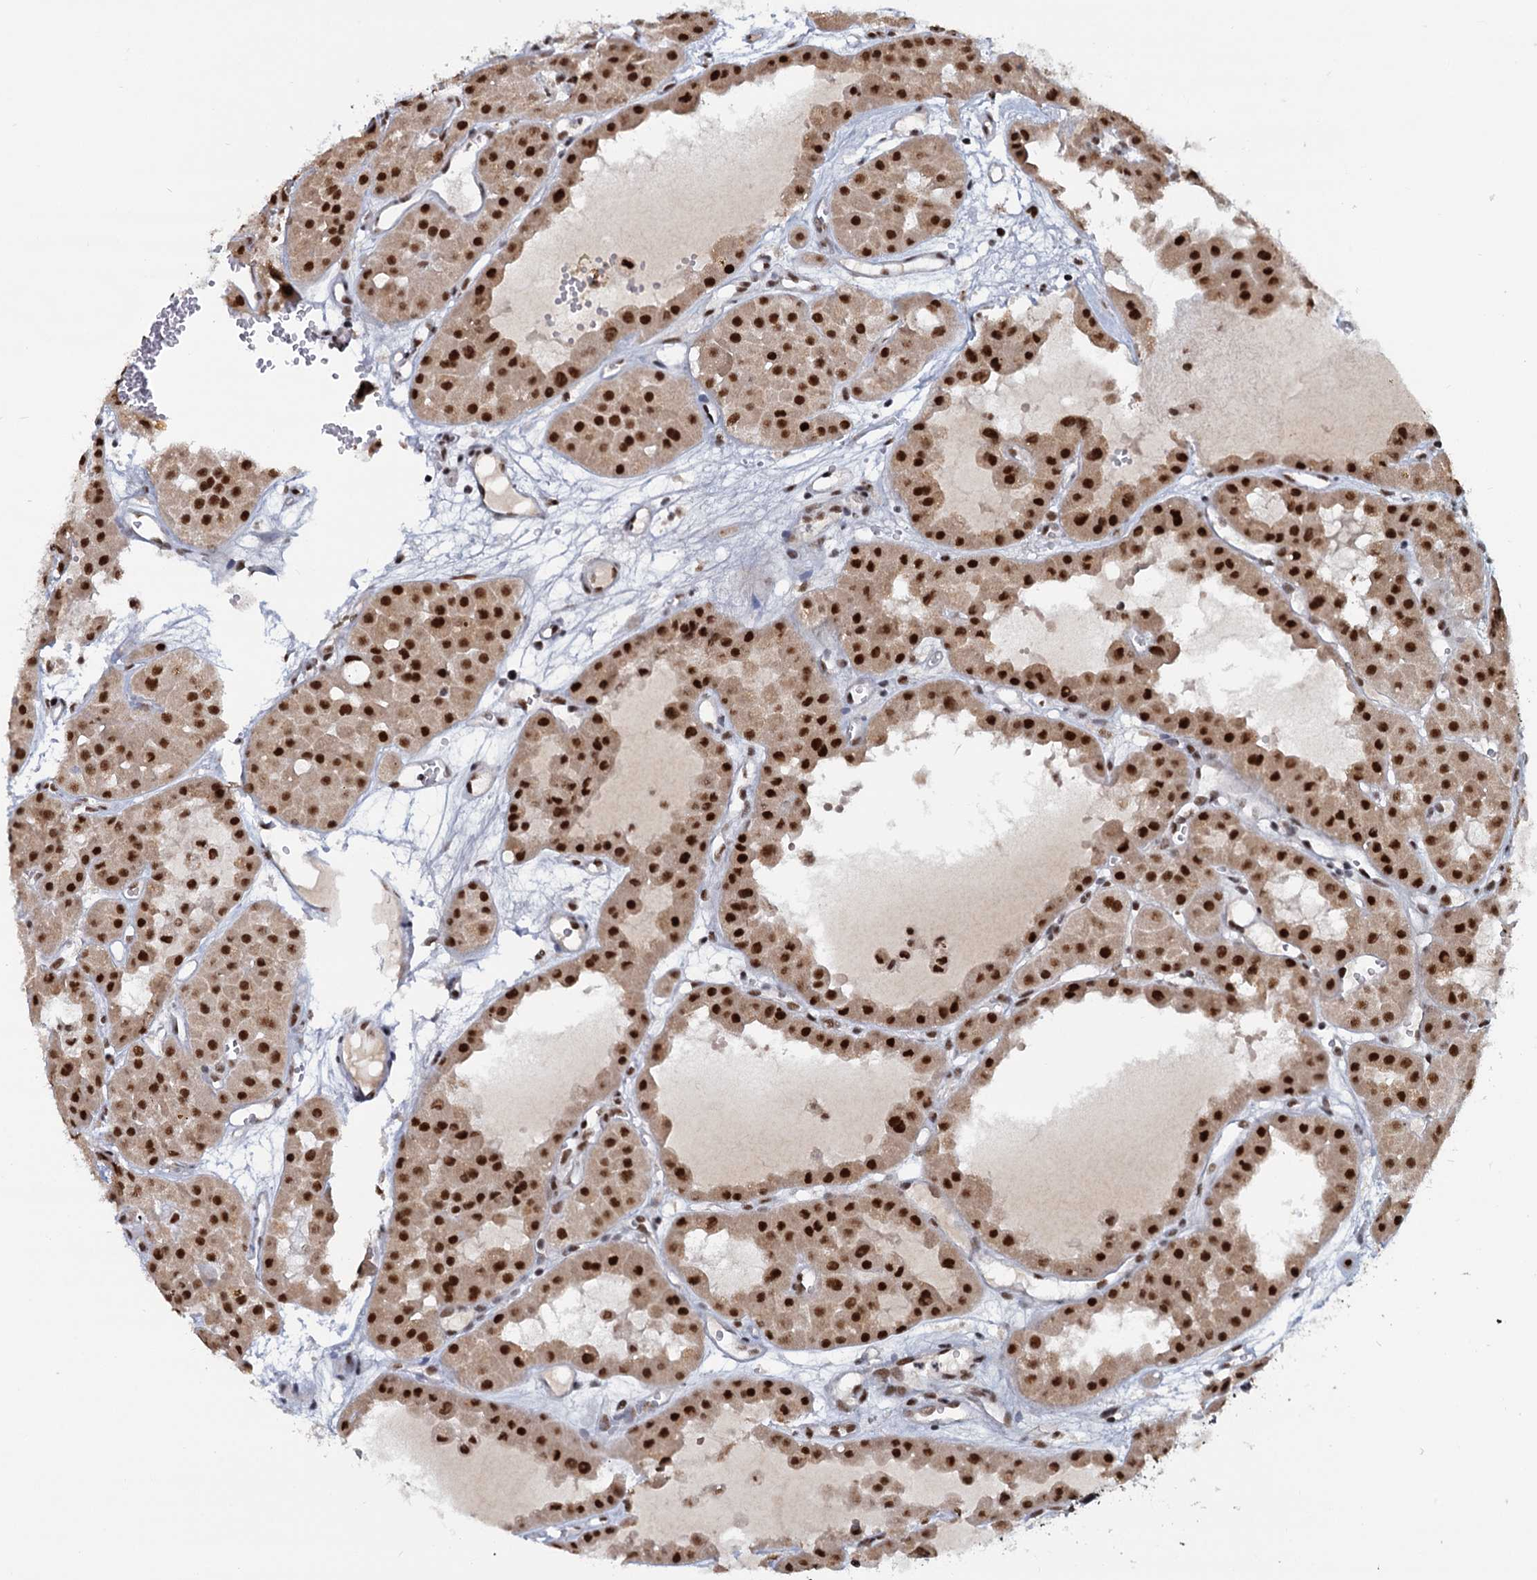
{"staining": {"intensity": "strong", "quantity": ">75%", "location": "nuclear"}, "tissue": "renal cancer", "cell_type": "Tumor cells", "image_type": "cancer", "snomed": [{"axis": "morphology", "description": "Carcinoma, NOS"}, {"axis": "topography", "description": "Kidney"}], "caption": "A histopathology image of renal carcinoma stained for a protein shows strong nuclear brown staining in tumor cells.", "gene": "WBP4", "patient": {"sex": "female", "age": 75}}